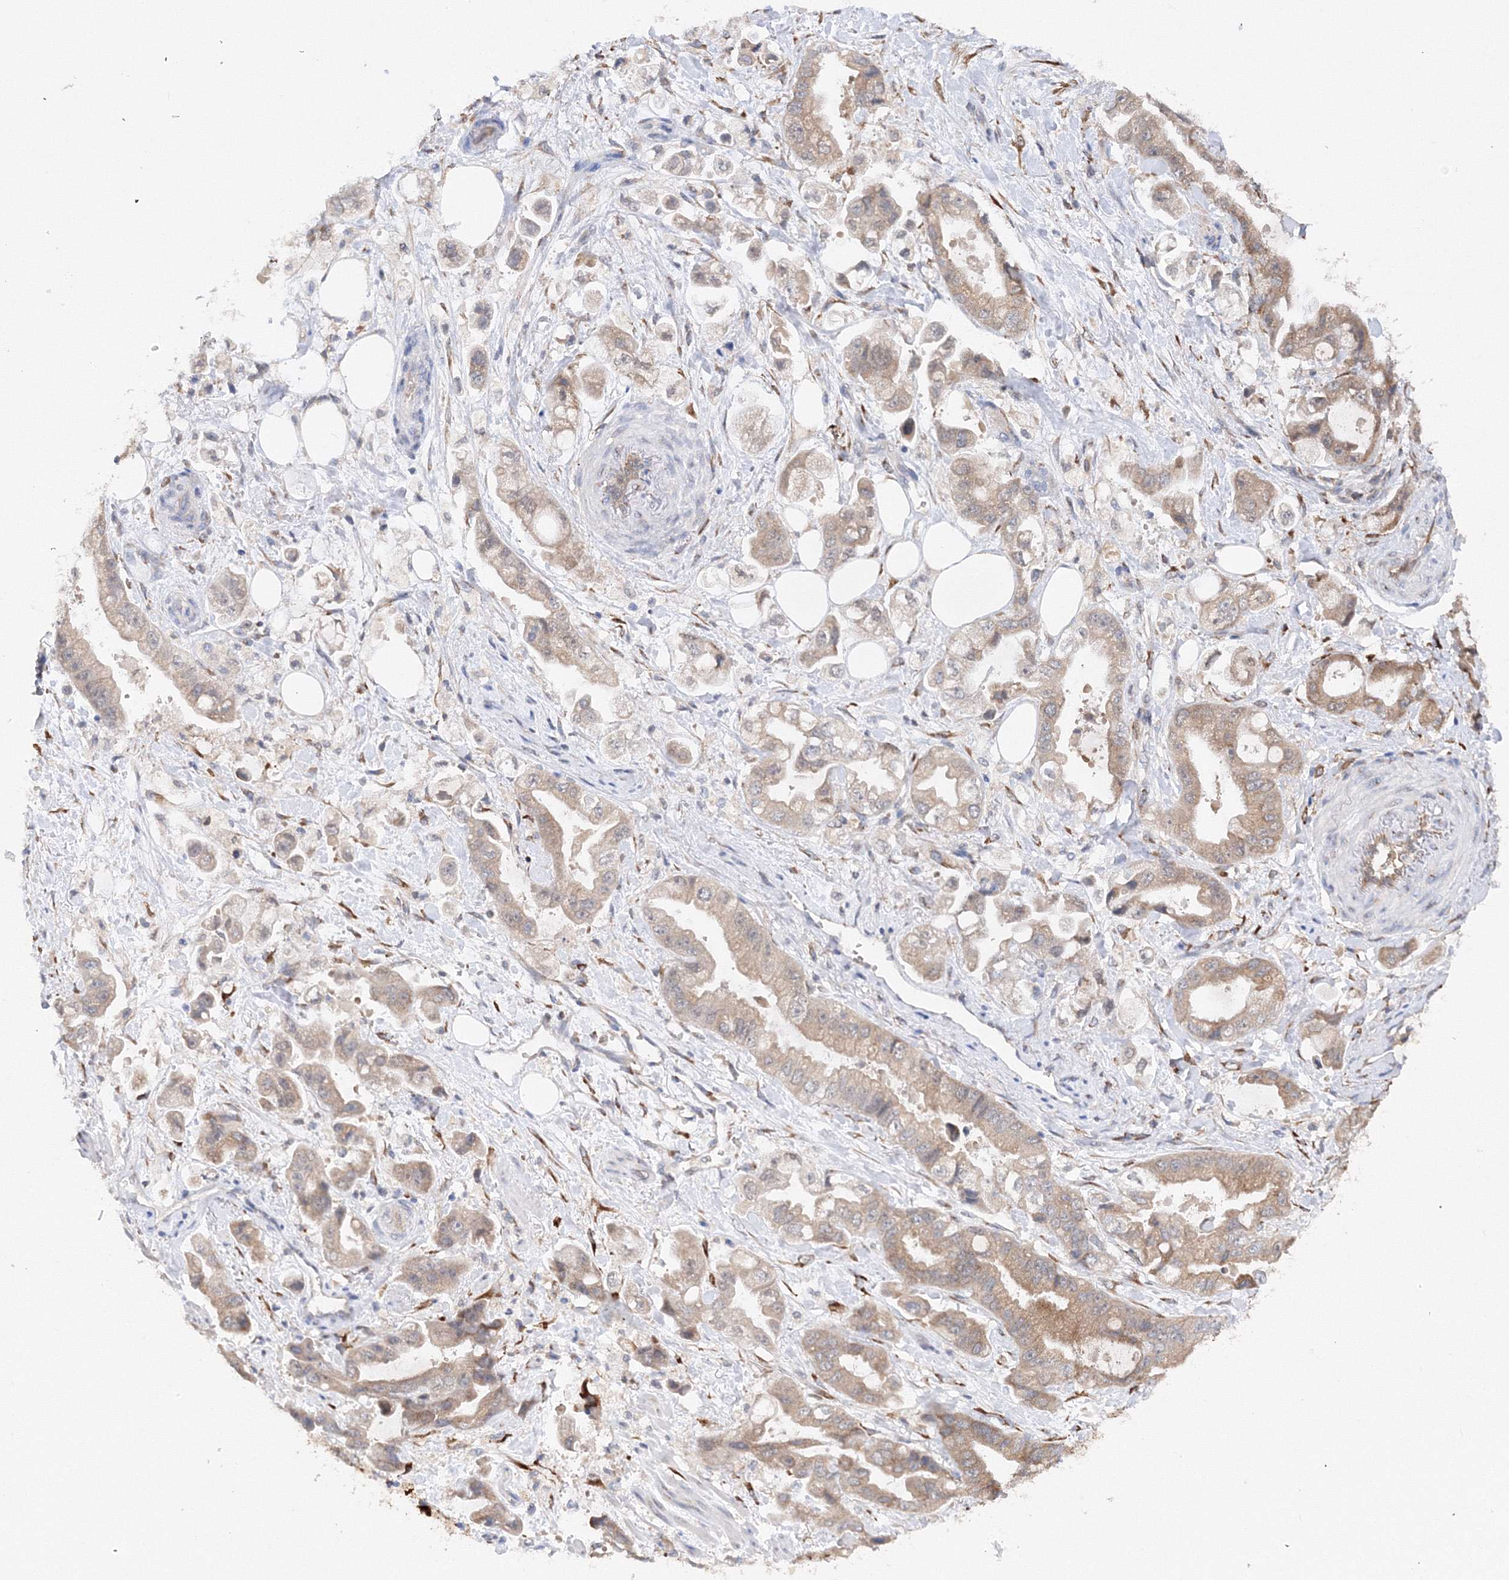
{"staining": {"intensity": "moderate", "quantity": ">75%", "location": "cytoplasmic/membranous"}, "tissue": "stomach cancer", "cell_type": "Tumor cells", "image_type": "cancer", "snomed": [{"axis": "morphology", "description": "Adenocarcinoma, NOS"}, {"axis": "topography", "description": "Stomach"}], "caption": "Immunohistochemical staining of adenocarcinoma (stomach) reveals medium levels of moderate cytoplasmic/membranous staining in about >75% of tumor cells. (brown staining indicates protein expression, while blue staining denotes nuclei).", "gene": "DIS3L2", "patient": {"sex": "male", "age": 62}}